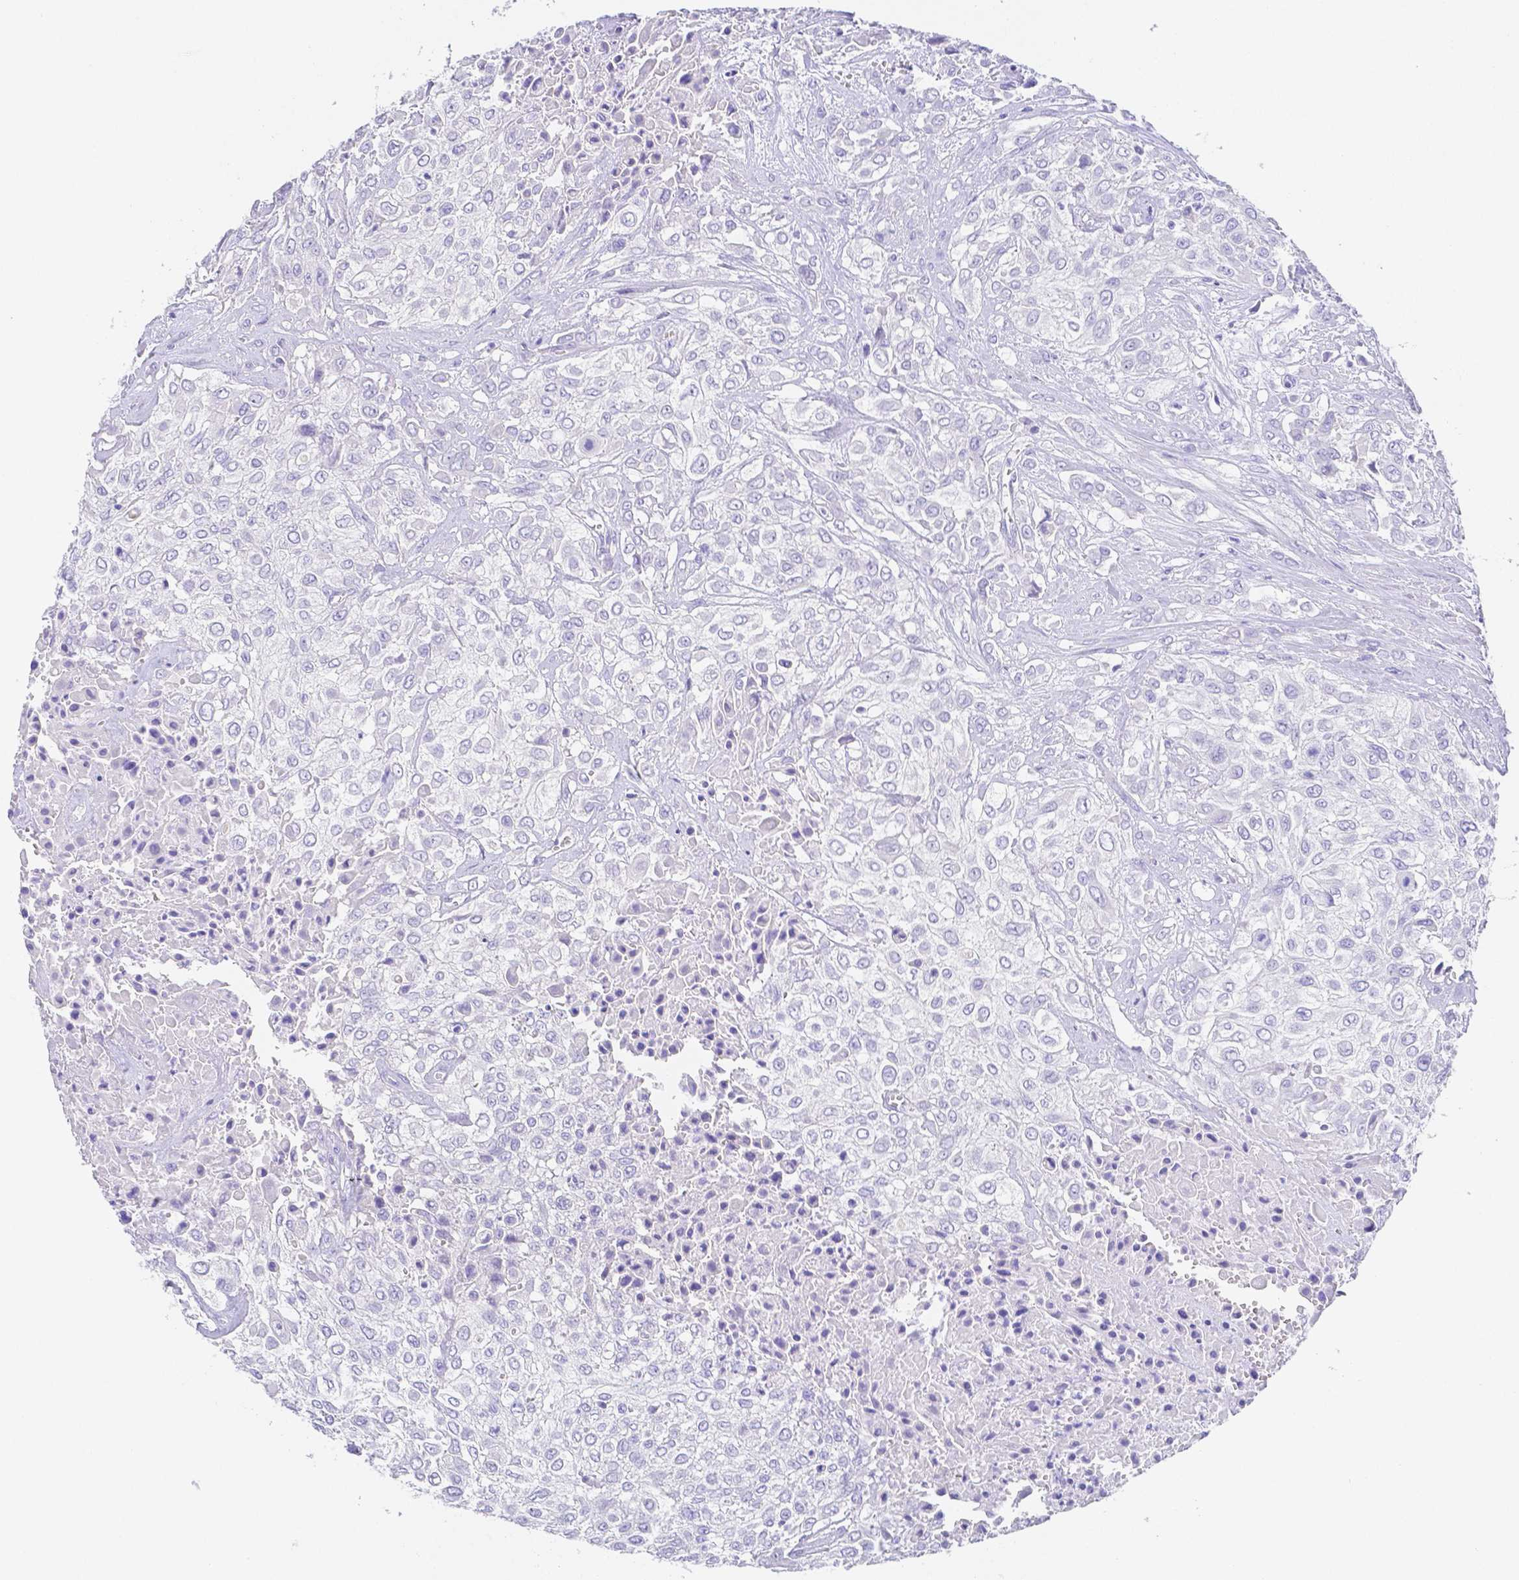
{"staining": {"intensity": "negative", "quantity": "none", "location": "none"}, "tissue": "urothelial cancer", "cell_type": "Tumor cells", "image_type": "cancer", "snomed": [{"axis": "morphology", "description": "Urothelial carcinoma, High grade"}, {"axis": "topography", "description": "Urinary bladder"}], "caption": "Immunohistochemical staining of human high-grade urothelial carcinoma reveals no significant staining in tumor cells.", "gene": "ZG16B", "patient": {"sex": "male", "age": 57}}